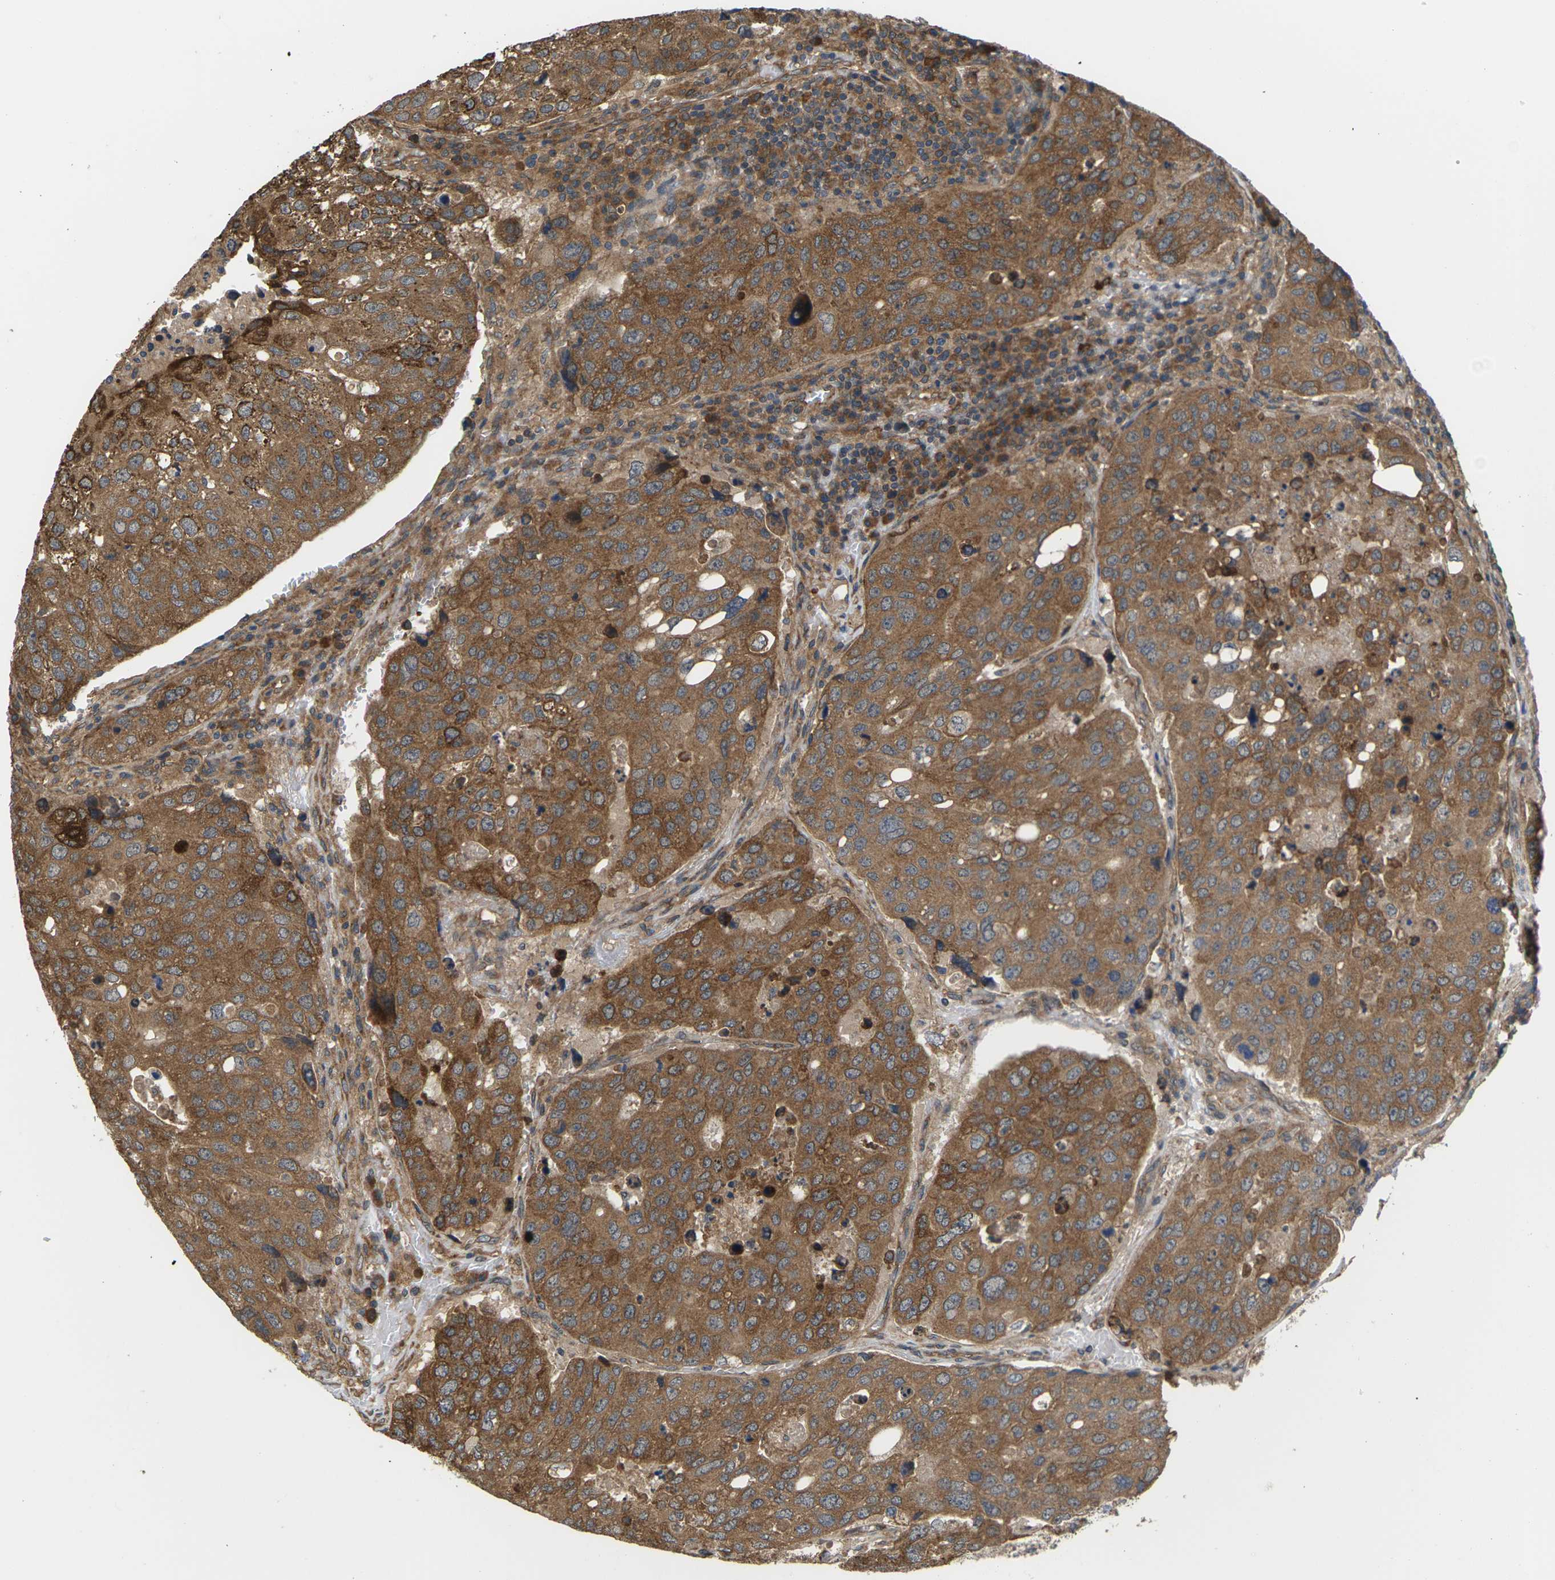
{"staining": {"intensity": "moderate", "quantity": ">75%", "location": "cytoplasmic/membranous"}, "tissue": "urothelial cancer", "cell_type": "Tumor cells", "image_type": "cancer", "snomed": [{"axis": "morphology", "description": "Urothelial carcinoma, High grade"}, {"axis": "topography", "description": "Lymph node"}, {"axis": "topography", "description": "Urinary bladder"}], "caption": "Approximately >75% of tumor cells in urothelial cancer show moderate cytoplasmic/membranous protein positivity as visualized by brown immunohistochemical staining.", "gene": "NRAS", "patient": {"sex": "male", "age": 51}}